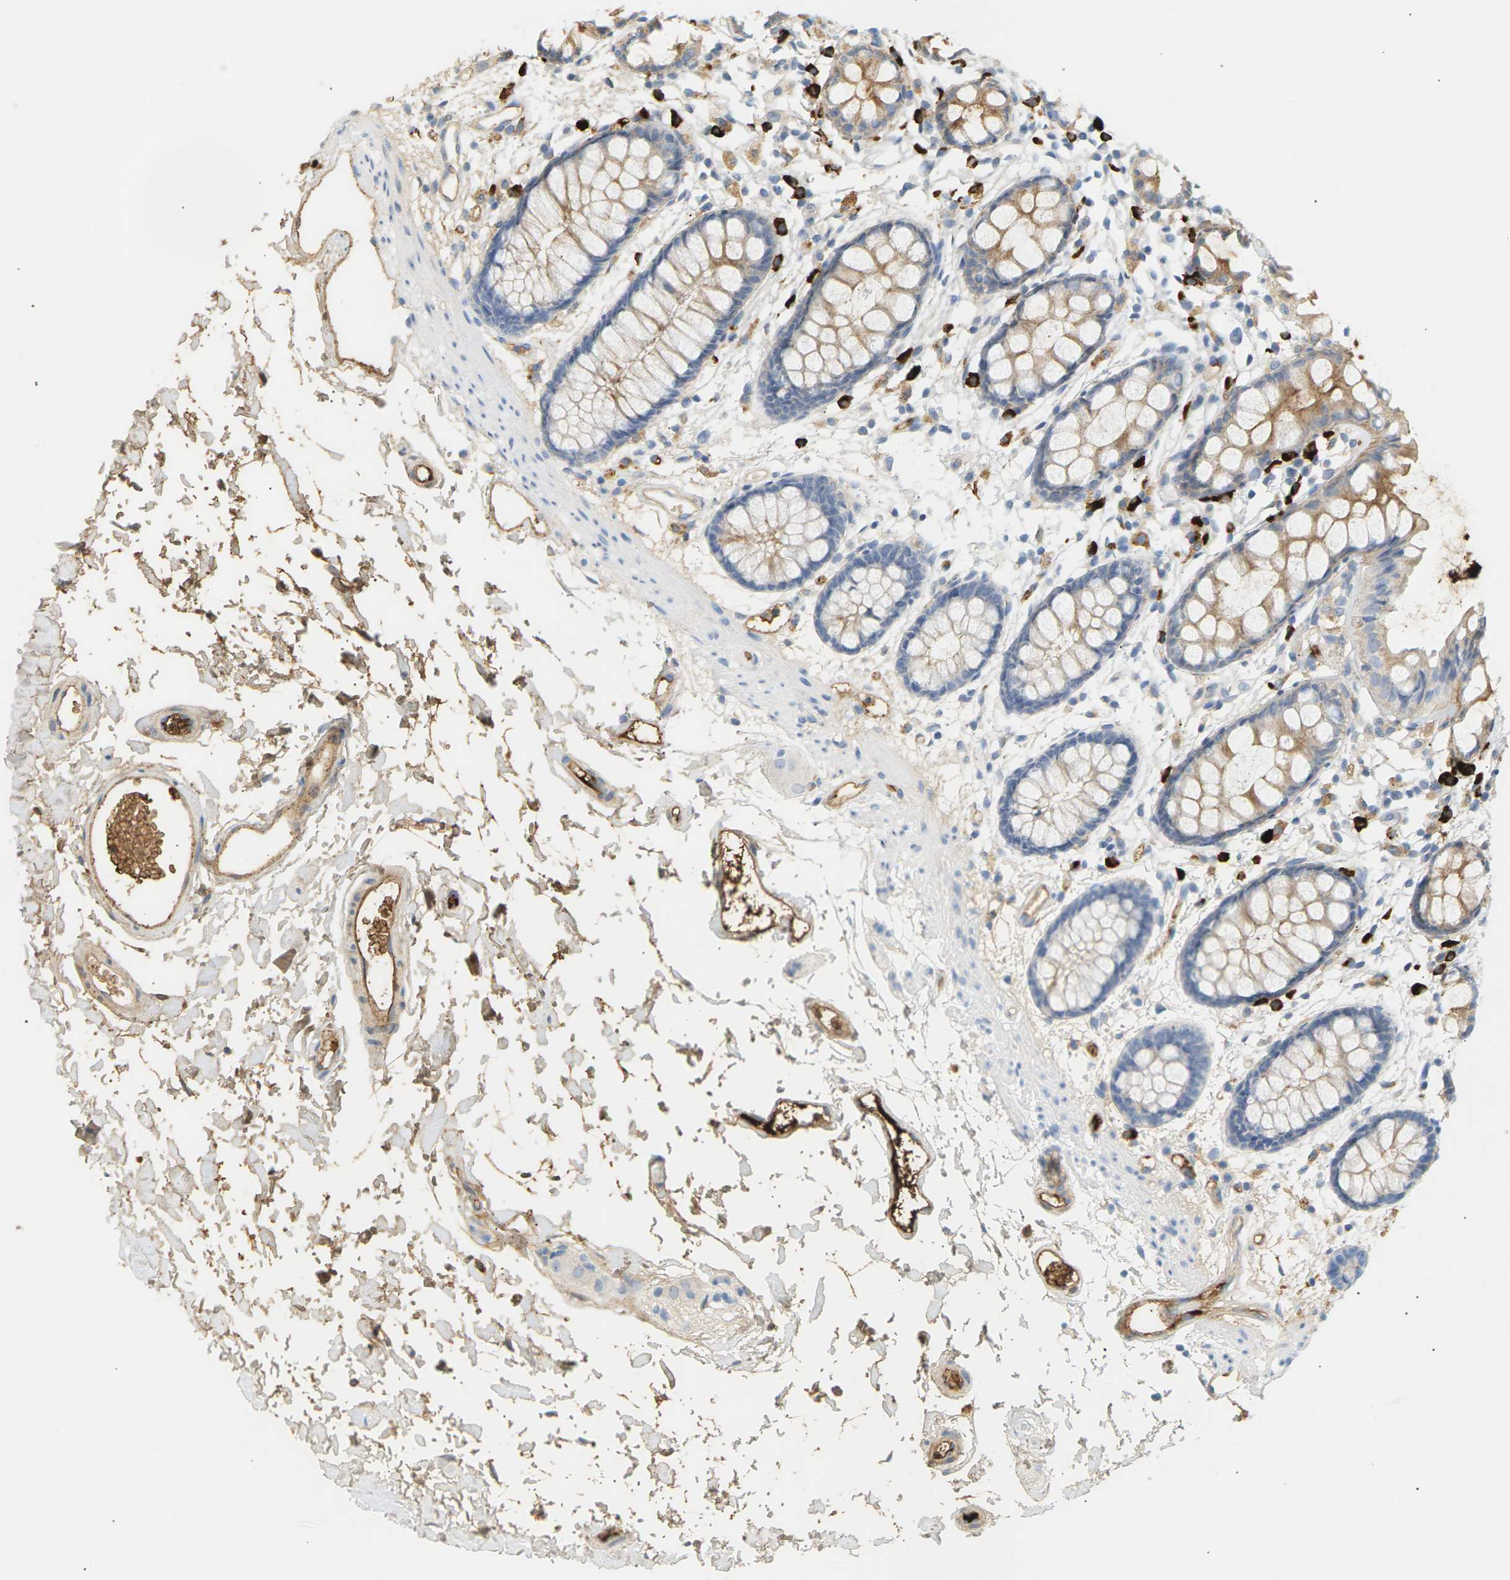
{"staining": {"intensity": "negative", "quantity": "none", "location": "none"}, "tissue": "rectum", "cell_type": "Glandular cells", "image_type": "normal", "snomed": [{"axis": "morphology", "description": "Normal tissue, NOS"}, {"axis": "topography", "description": "Rectum"}], "caption": "Immunohistochemistry micrograph of unremarkable human rectum stained for a protein (brown), which exhibits no expression in glandular cells.", "gene": "IGLC3", "patient": {"sex": "female", "age": 66}}